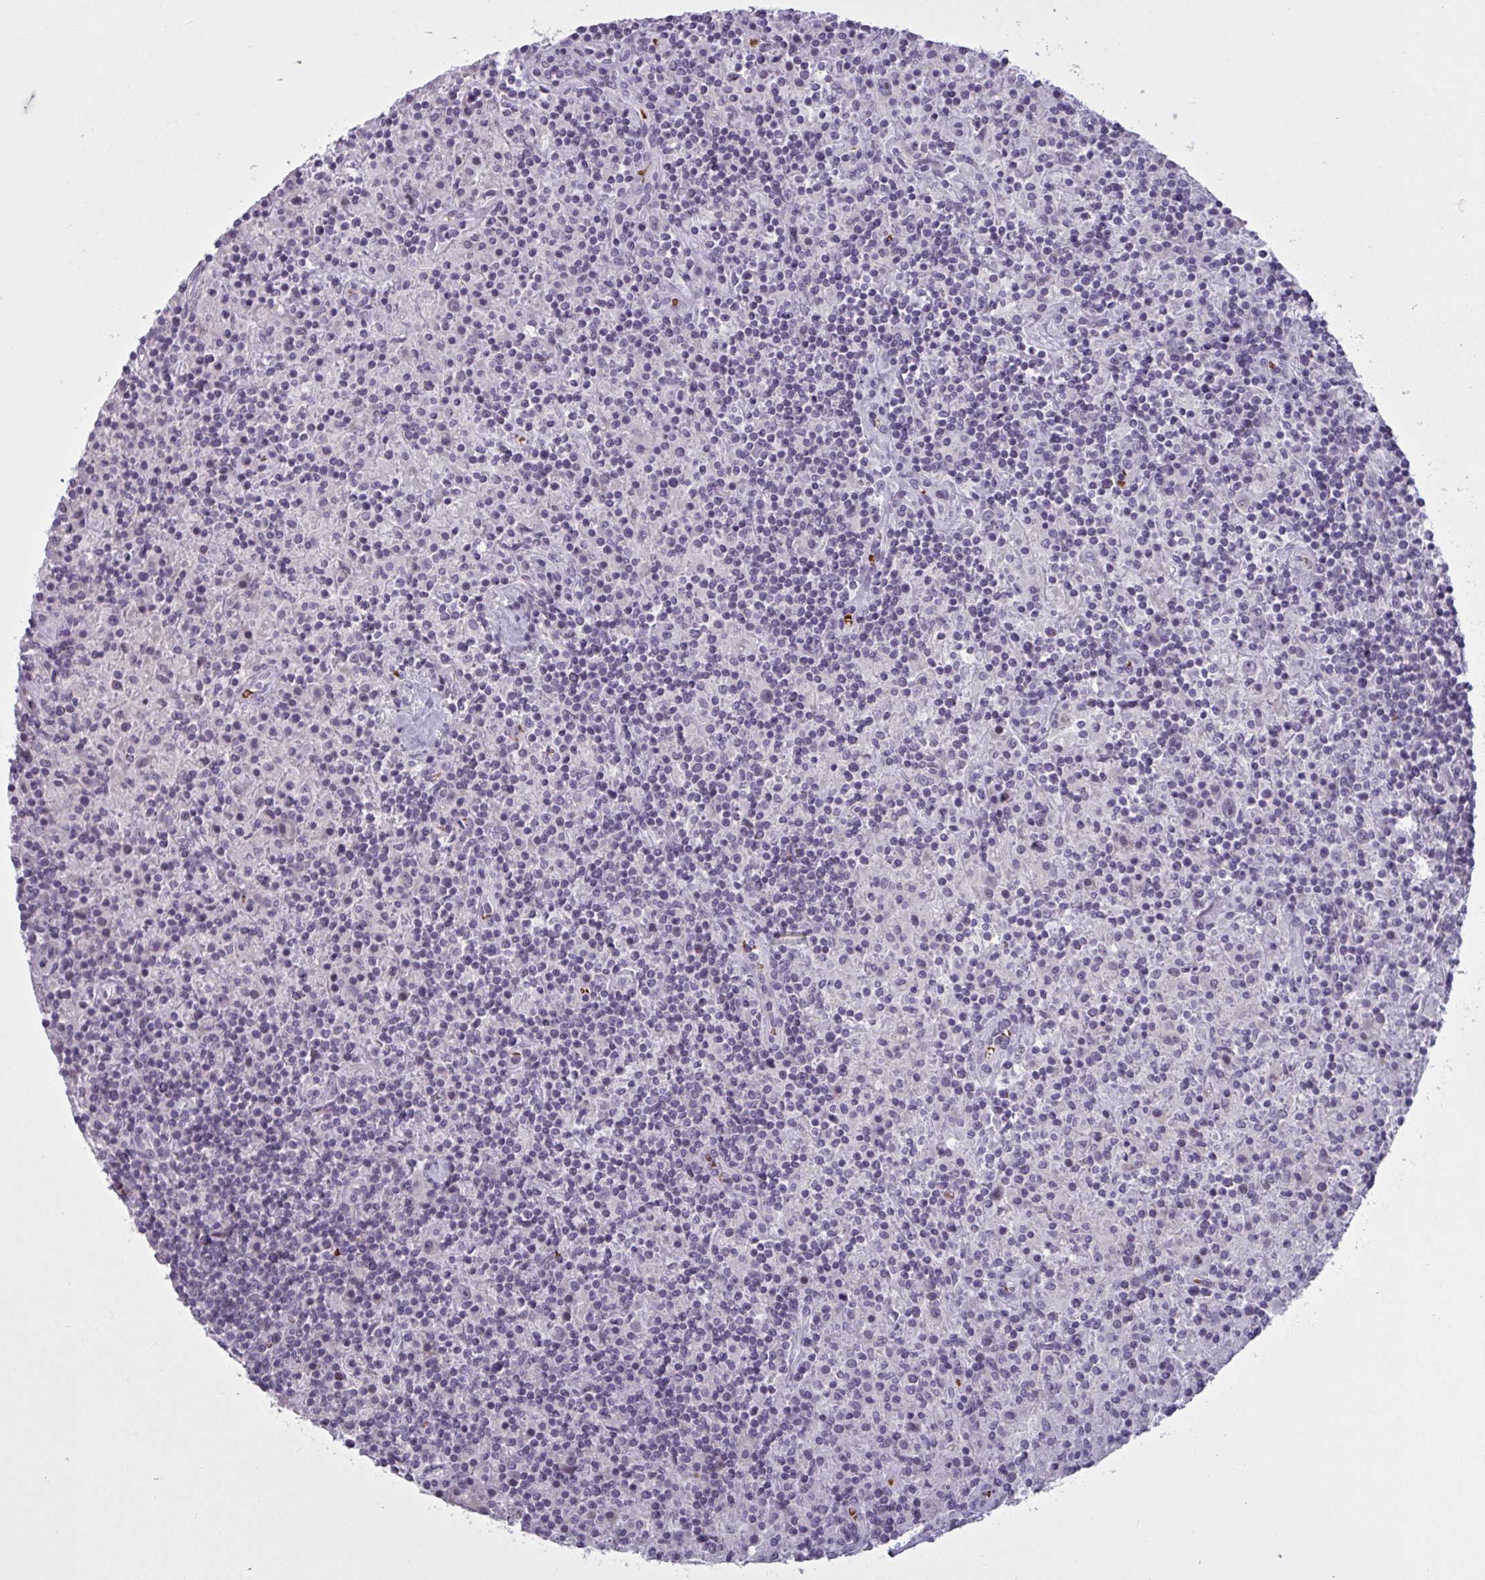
{"staining": {"intensity": "negative", "quantity": "none", "location": "none"}, "tissue": "lymphoma", "cell_type": "Tumor cells", "image_type": "cancer", "snomed": [{"axis": "morphology", "description": "Hodgkin's disease, NOS"}, {"axis": "topography", "description": "Lymph node"}], "caption": "The micrograph demonstrates no staining of tumor cells in Hodgkin's disease.", "gene": "HSD11B2", "patient": {"sex": "male", "age": 70}}